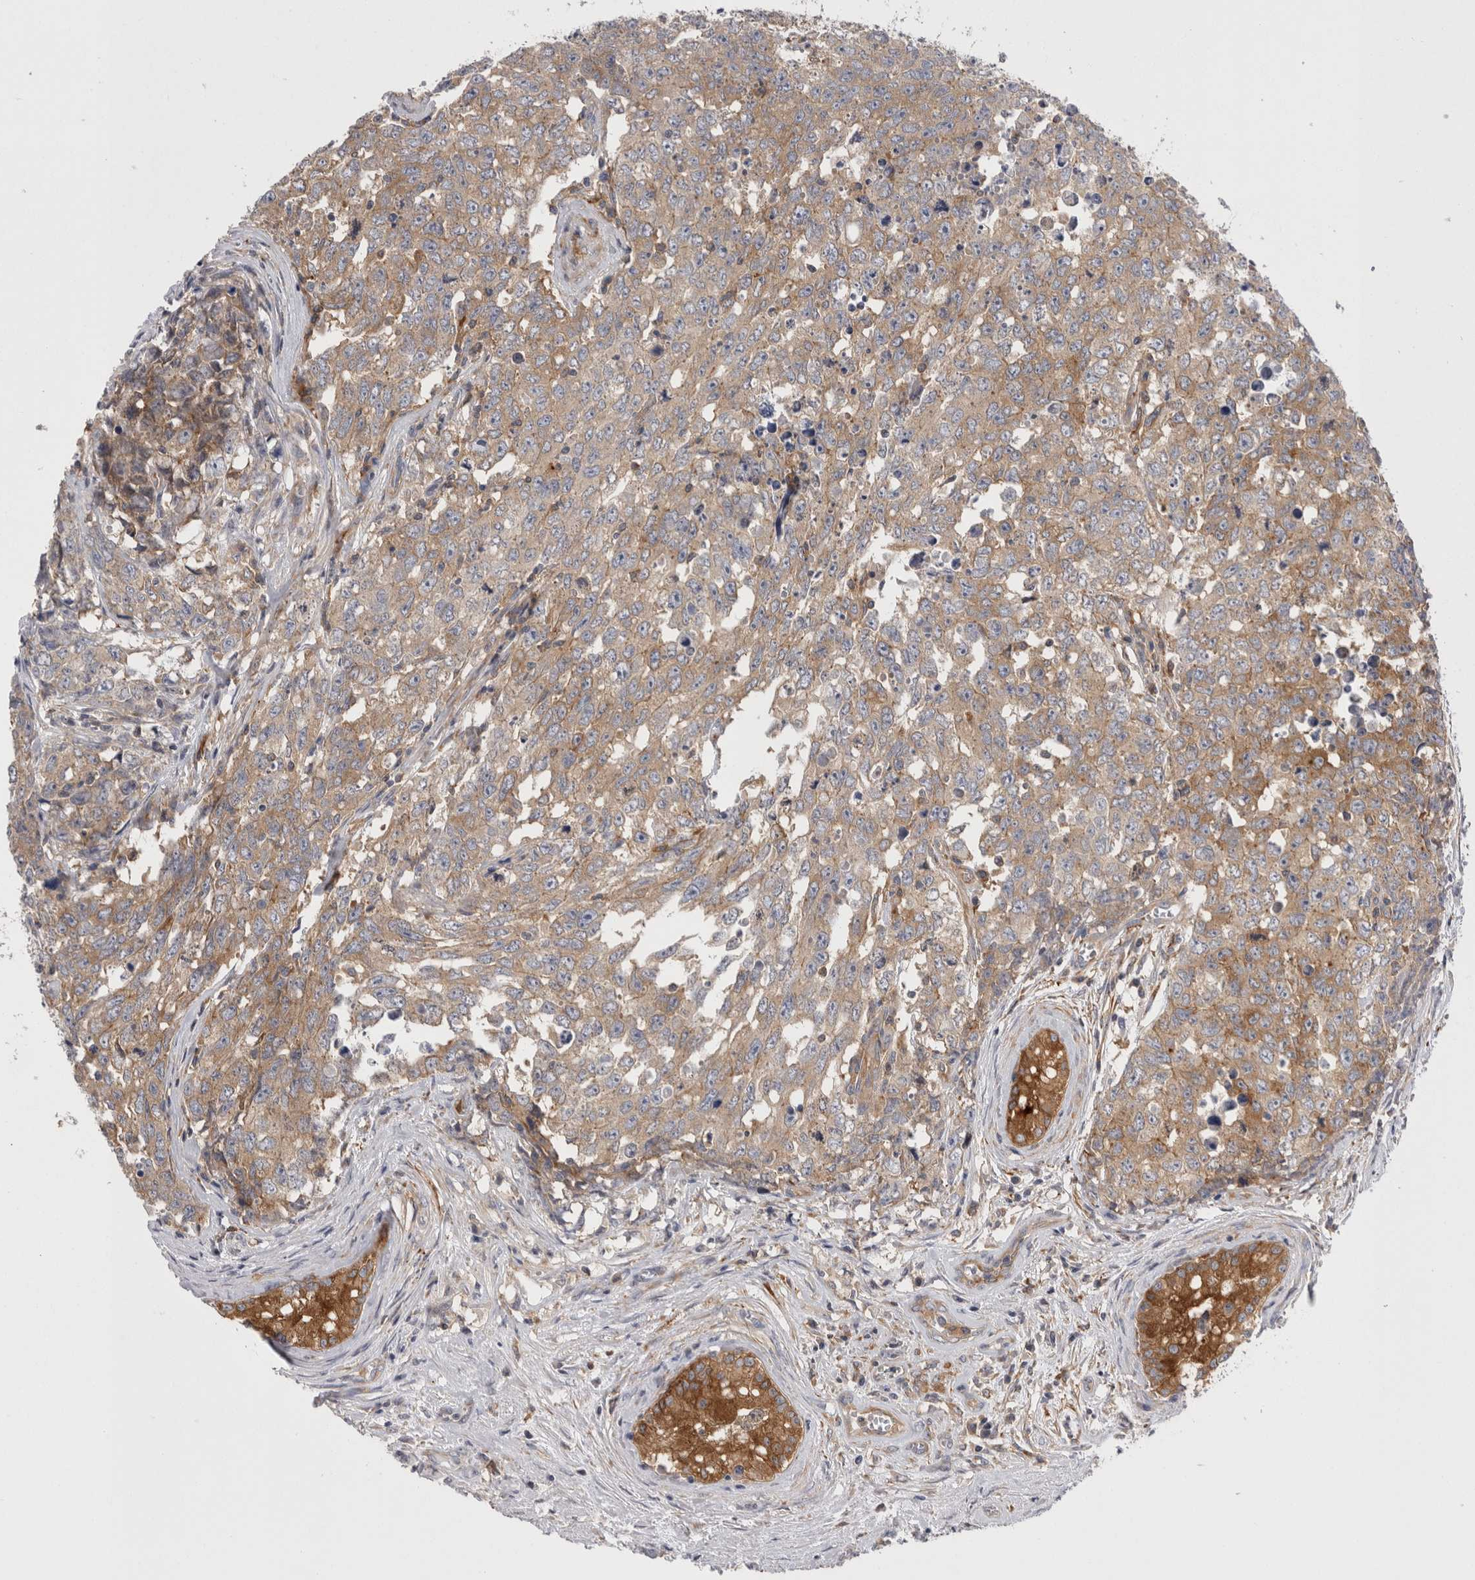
{"staining": {"intensity": "moderate", "quantity": ">75%", "location": "cytoplasmic/membranous"}, "tissue": "testis cancer", "cell_type": "Tumor cells", "image_type": "cancer", "snomed": [{"axis": "morphology", "description": "Carcinoma, Embryonal, NOS"}, {"axis": "topography", "description": "Testis"}], "caption": "A photomicrograph of testis embryonal carcinoma stained for a protein shows moderate cytoplasmic/membranous brown staining in tumor cells.", "gene": "RAB11FIP1", "patient": {"sex": "male", "age": 28}}